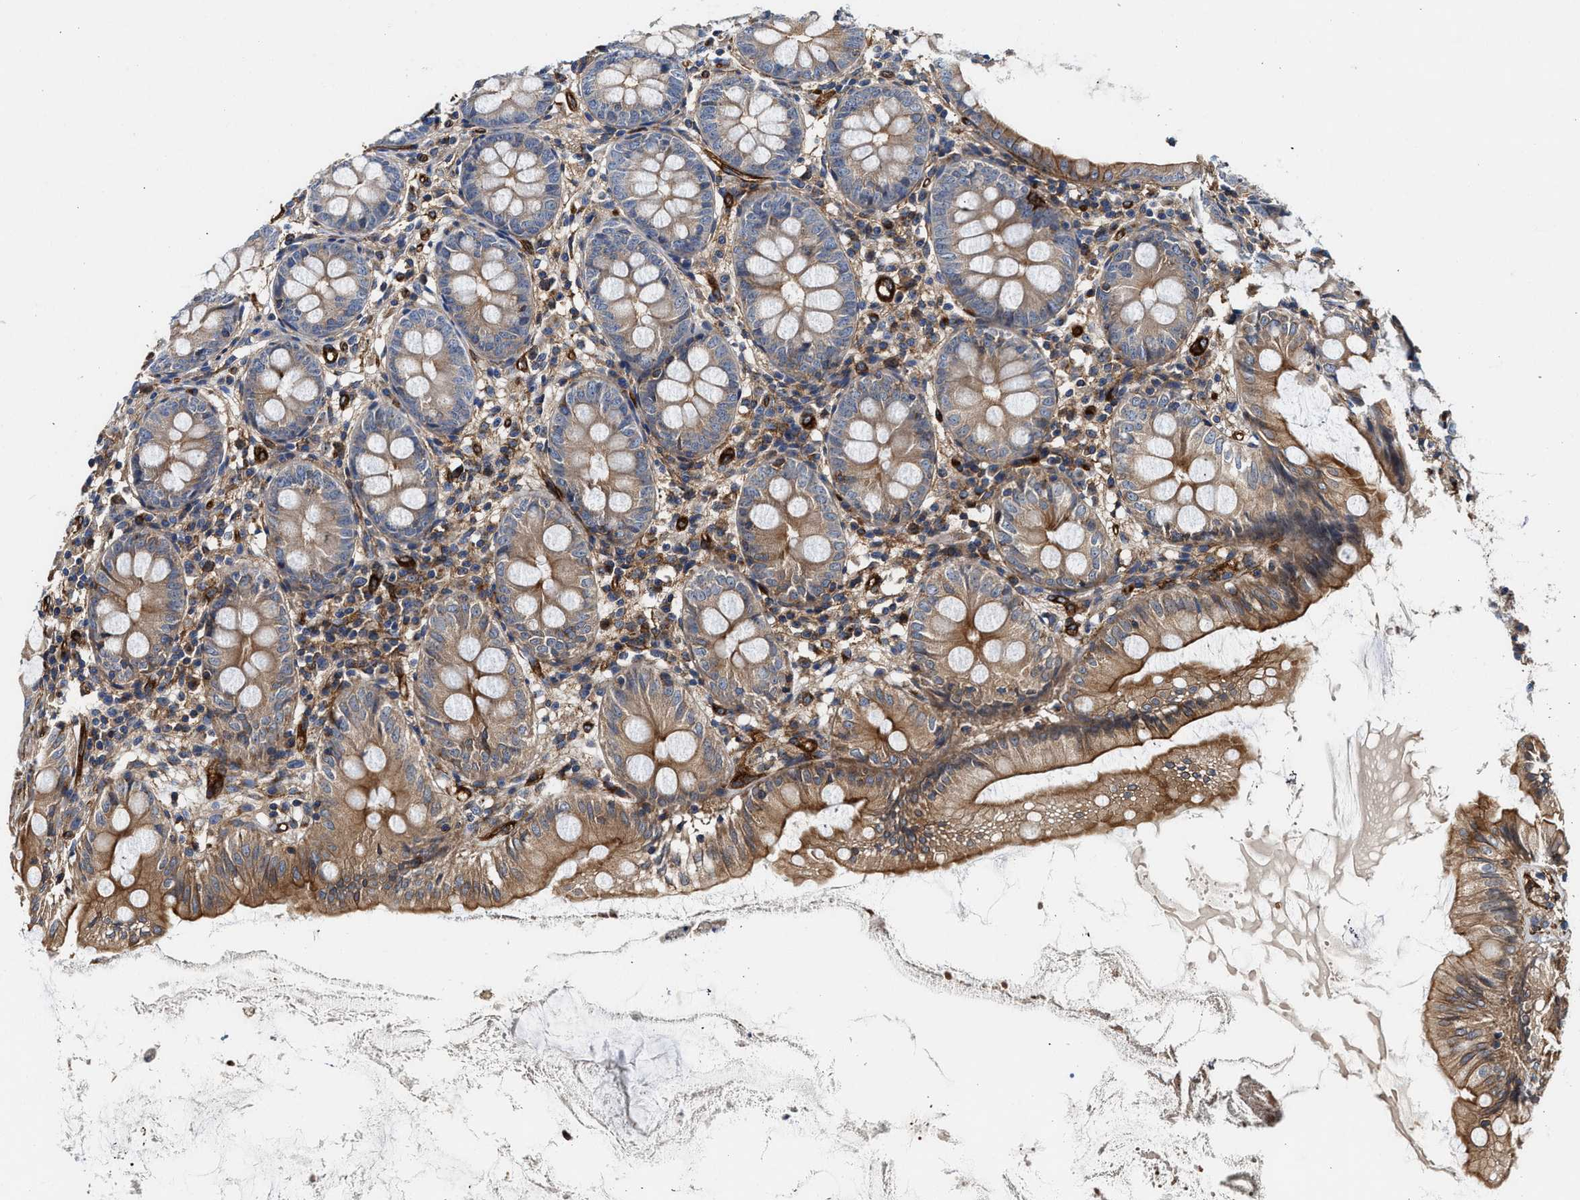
{"staining": {"intensity": "moderate", "quantity": ">75%", "location": "cytoplasmic/membranous"}, "tissue": "appendix", "cell_type": "Glandular cells", "image_type": "normal", "snomed": [{"axis": "morphology", "description": "Normal tissue, NOS"}, {"axis": "topography", "description": "Appendix"}], "caption": "Brown immunohistochemical staining in normal appendix demonstrates moderate cytoplasmic/membranous expression in about >75% of glandular cells.", "gene": "HIP1", "patient": {"sex": "female", "age": 77}}